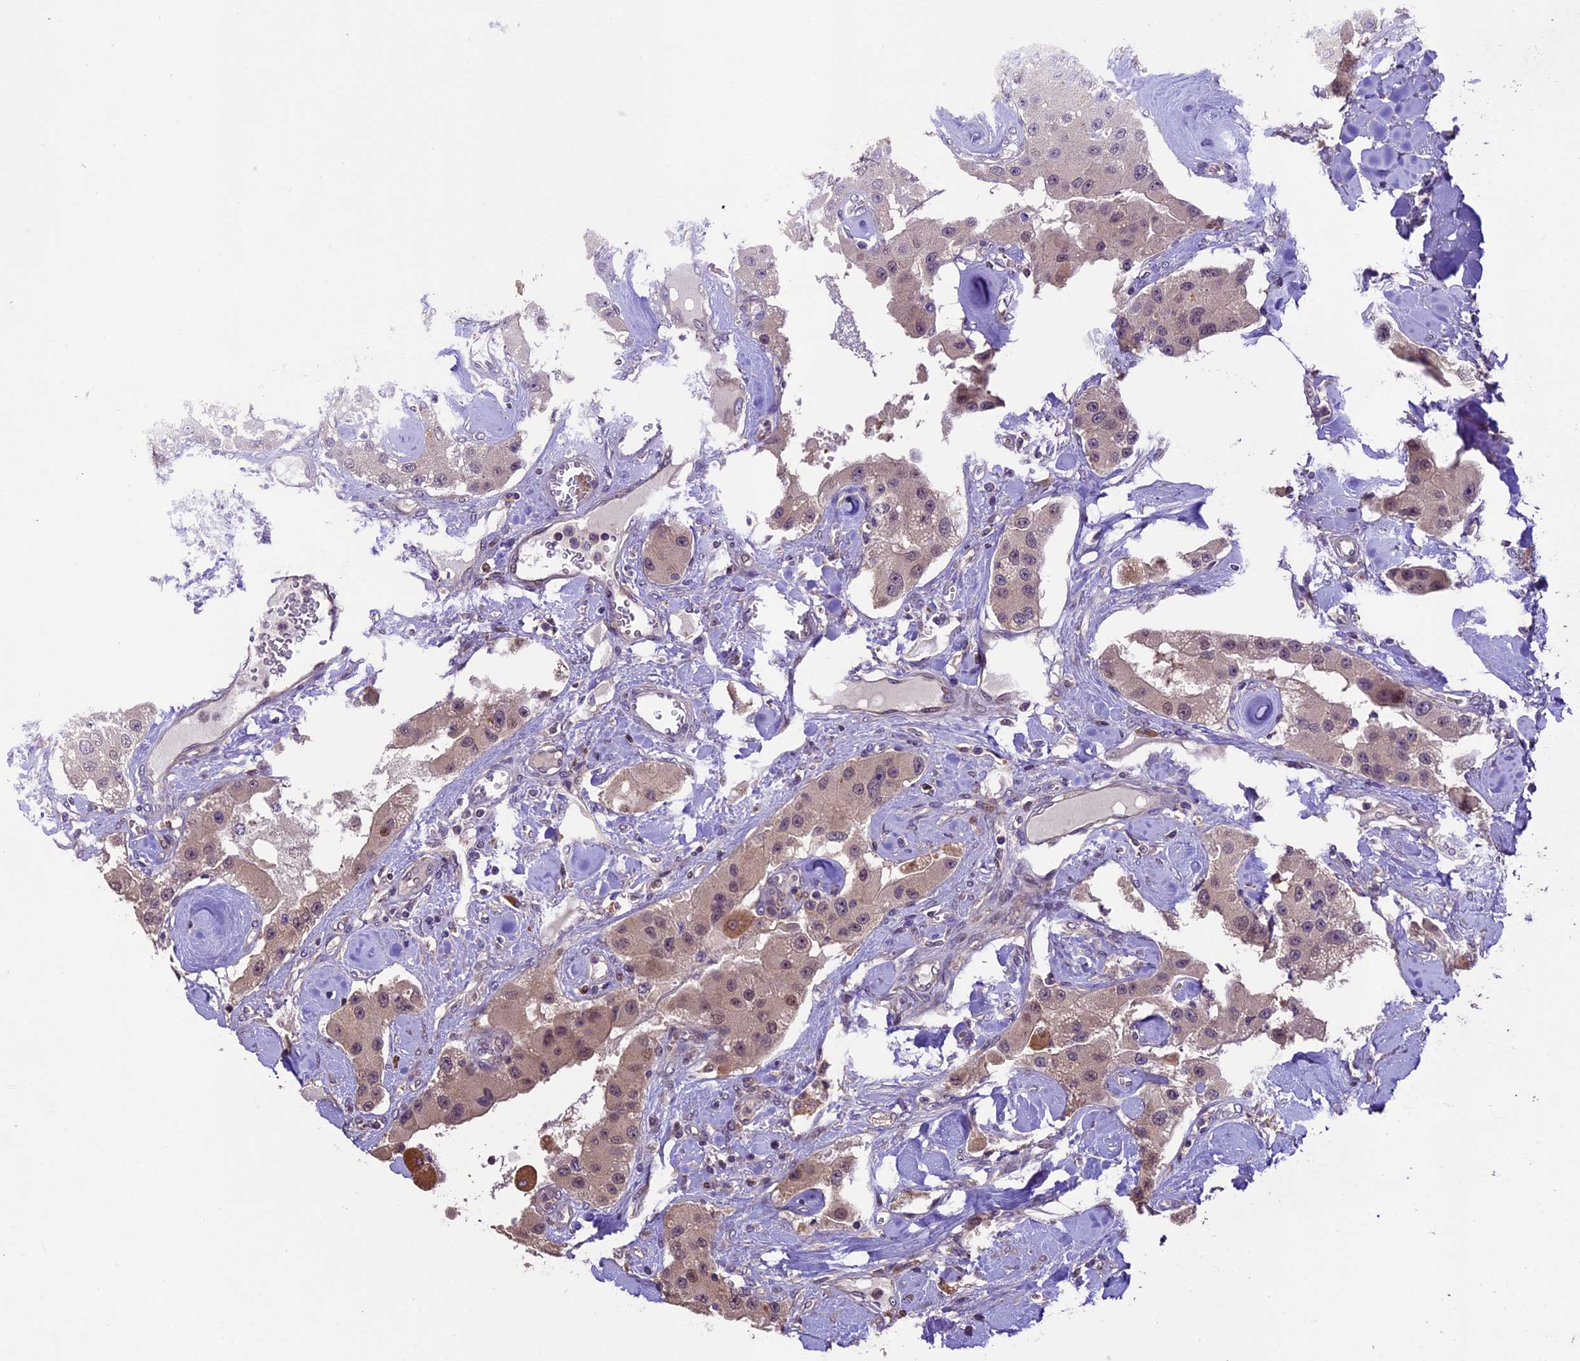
{"staining": {"intensity": "weak", "quantity": ">75%", "location": "cytoplasmic/membranous"}, "tissue": "carcinoid", "cell_type": "Tumor cells", "image_type": "cancer", "snomed": [{"axis": "morphology", "description": "Carcinoid, malignant, NOS"}, {"axis": "topography", "description": "Pancreas"}], "caption": "Protein analysis of malignant carcinoid tissue exhibits weak cytoplasmic/membranous staining in approximately >75% of tumor cells.", "gene": "DGKH", "patient": {"sex": "male", "age": 41}}